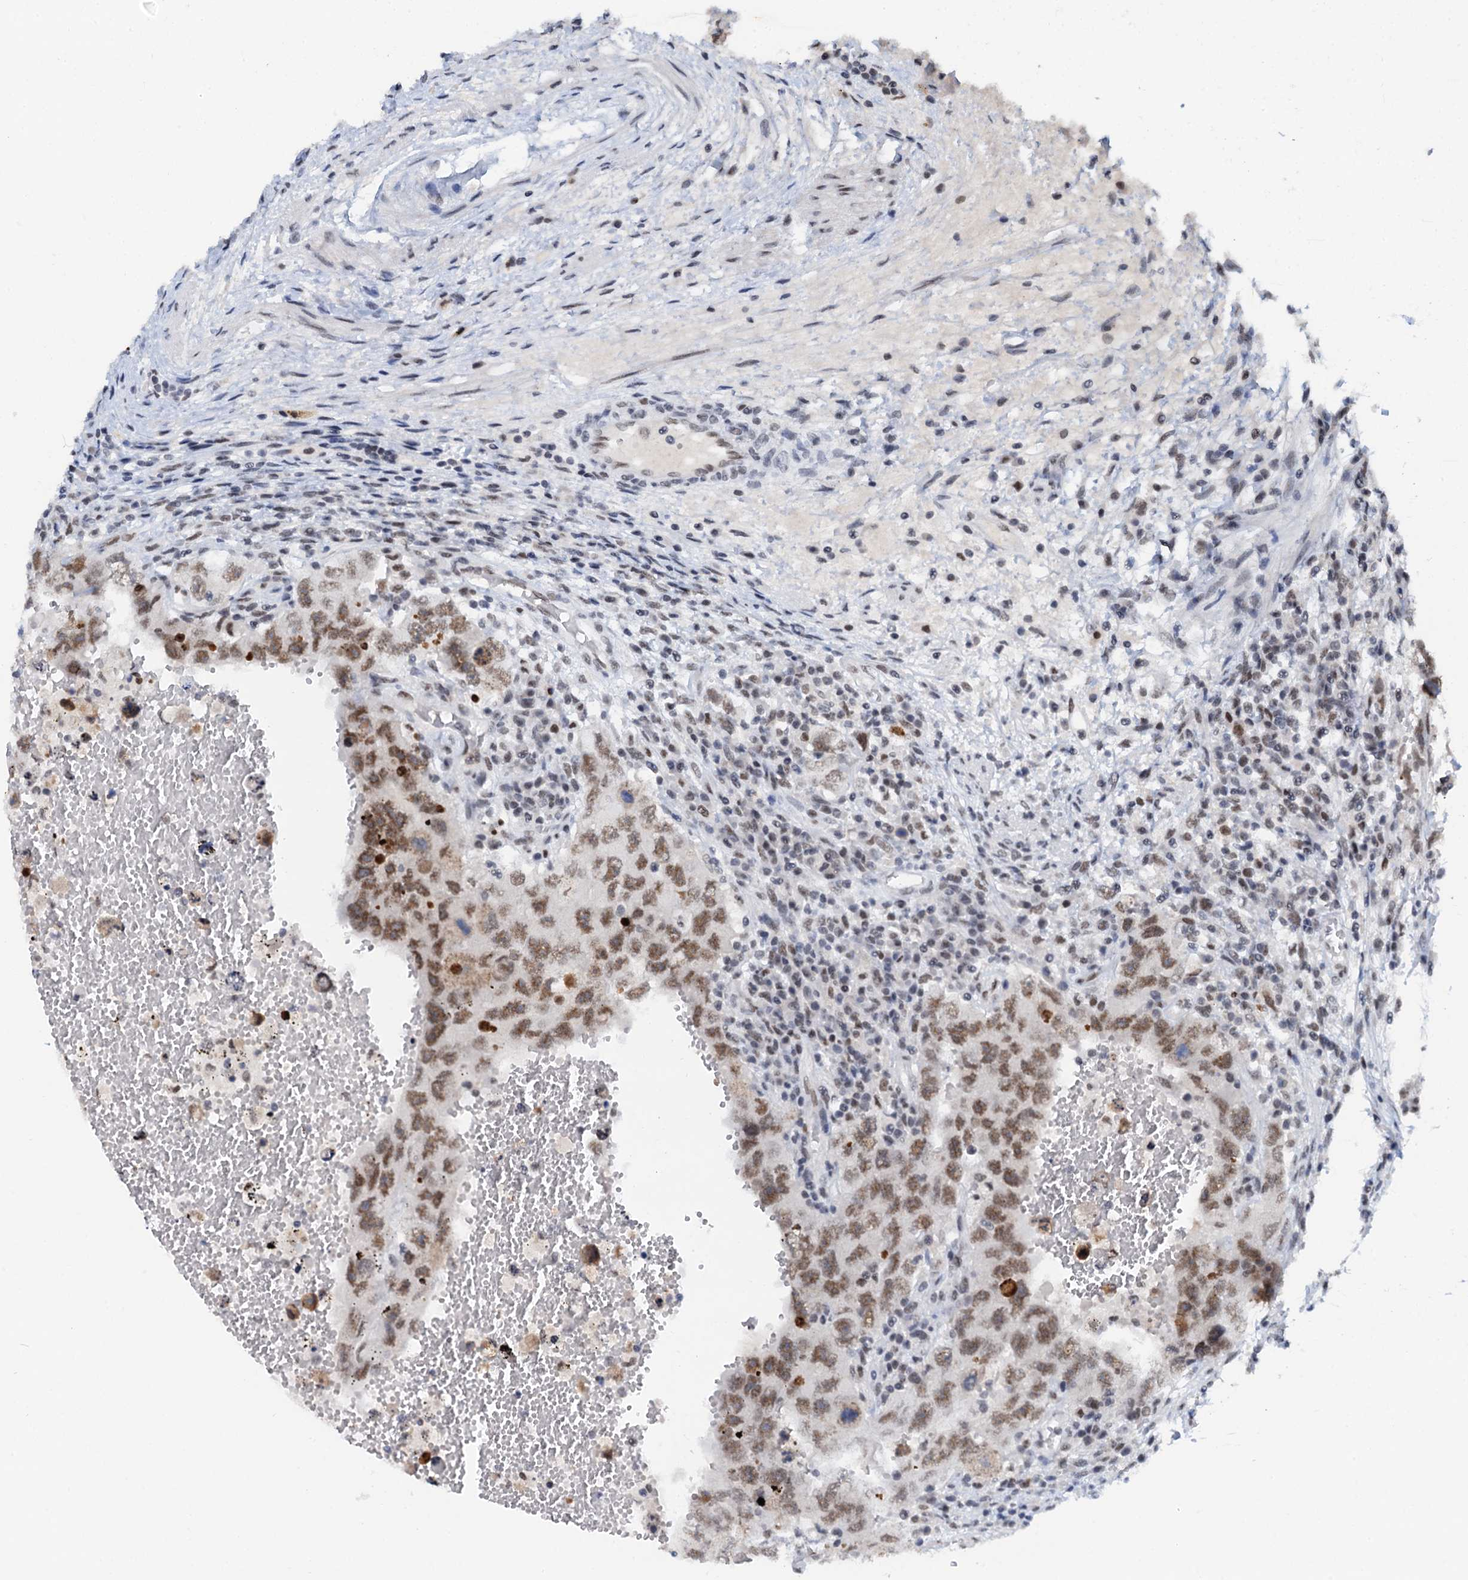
{"staining": {"intensity": "moderate", "quantity": ">75%", "location": "nuclear"}, "tissue": "testis cancer", "cell_type": "Tumor cells", "image_type": "cancer", "snomed": [{"axis": "morphology", "description": "Carcinoma, Embryonal, NOS"}, {"axis": "topography", "description": "Testis"}], "caption": "A medium amount of moderate nuclear positivity is seen in about >75% of tumor cells in testis cancer (embryonal carcinoma) tissue. The protein is stained brown, and the nuclei are stained in blue (DAB (3,3'-diaminobenzidine) IHC with brightfield microscopy, high magnification).", "gene": "SNRPD1", "patient": {"sex": "male", "age": 26}}